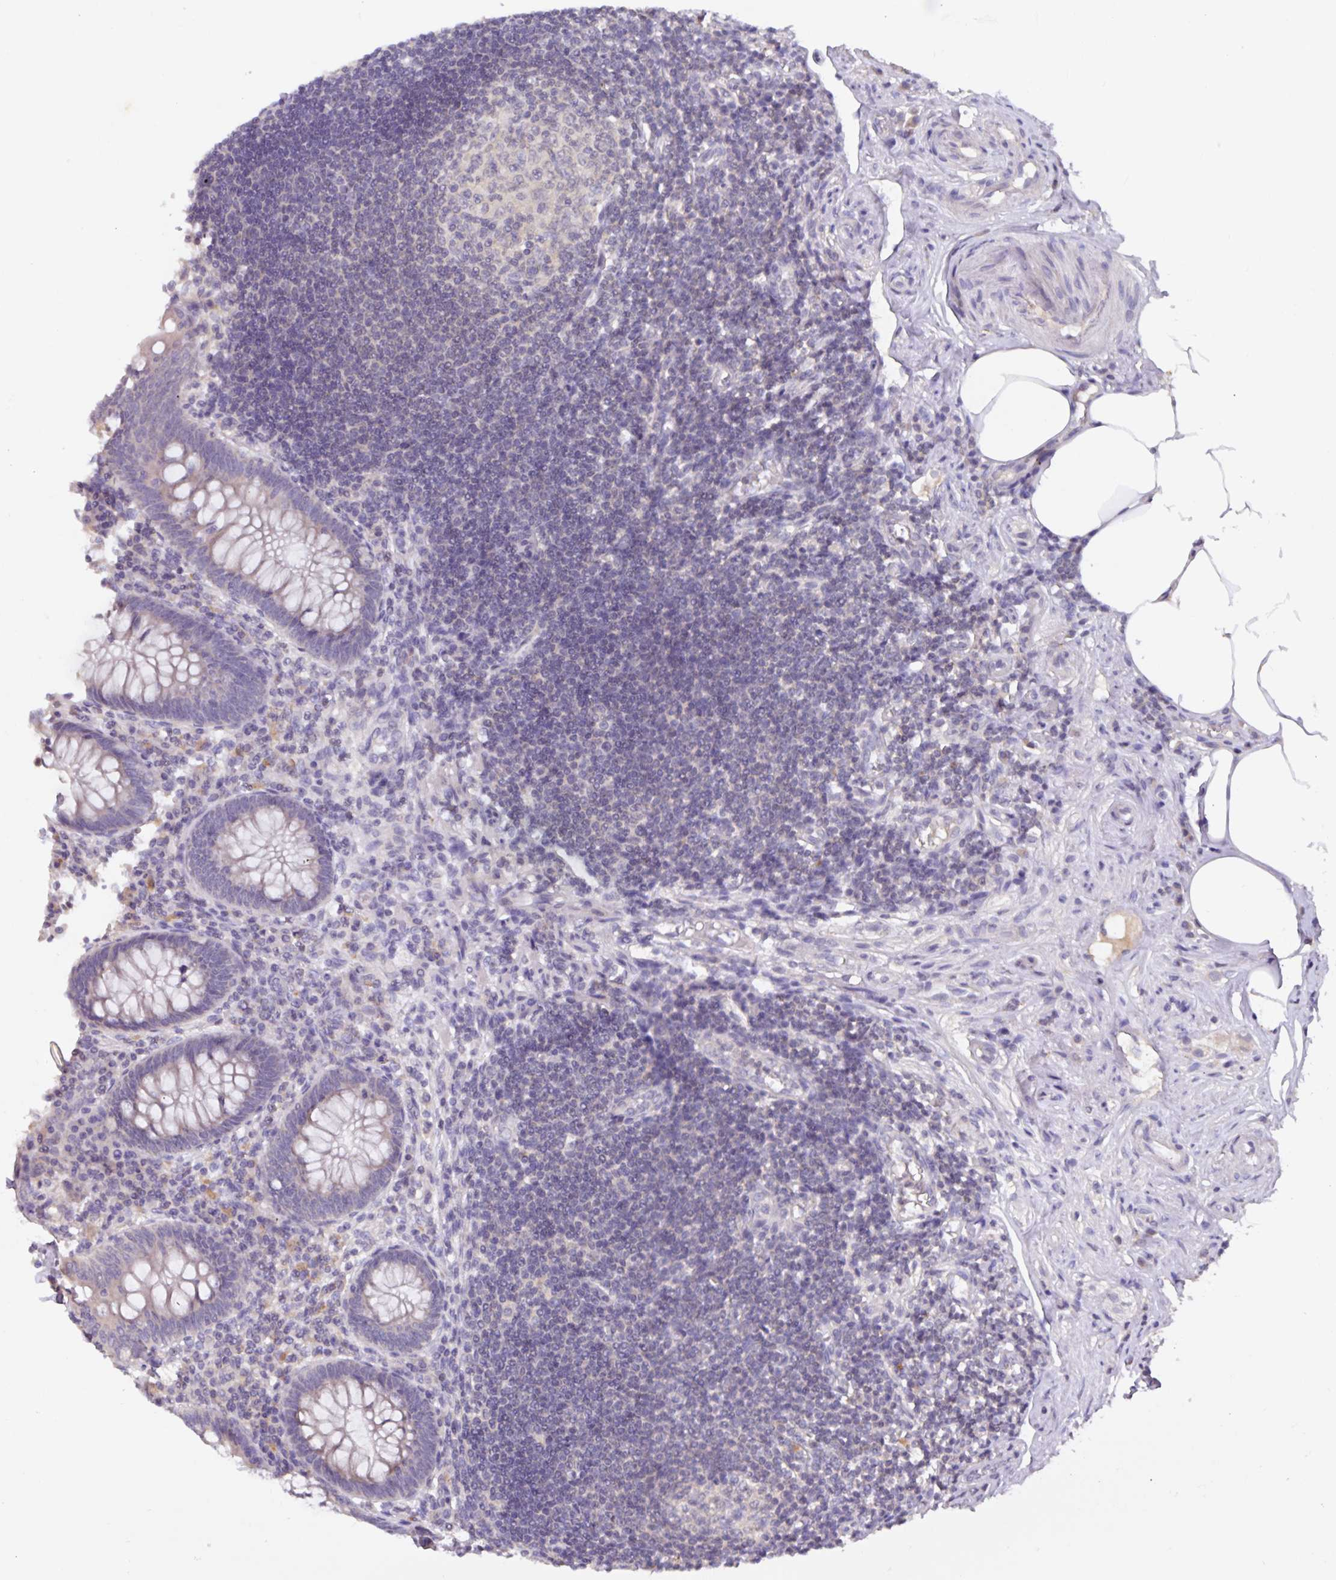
{"staining": {"intensity": "weak", "quantity": ">75%", "location": "cytoplasmic/membranous"}, "tissue": "appendix", "cell_type": "Glandular cells", "image_type": "normal", "snomed": [{"axis": "morphology", "description": "Normal tissue, NOS"}, {"axis": "topography", "description": "Appendix"}], "caption": "Appendix stained with DAB (3,3'-diaminobenzidine) immunohistochemistry displays low levels of weak cytoplasmic/membranous staining in about >75% of glandular cells. (brown staining indicates protein expression, while blue staining denotes nuclei).", "gene": "HEPN1", "patient": {"sex": "female", "age": 57}}